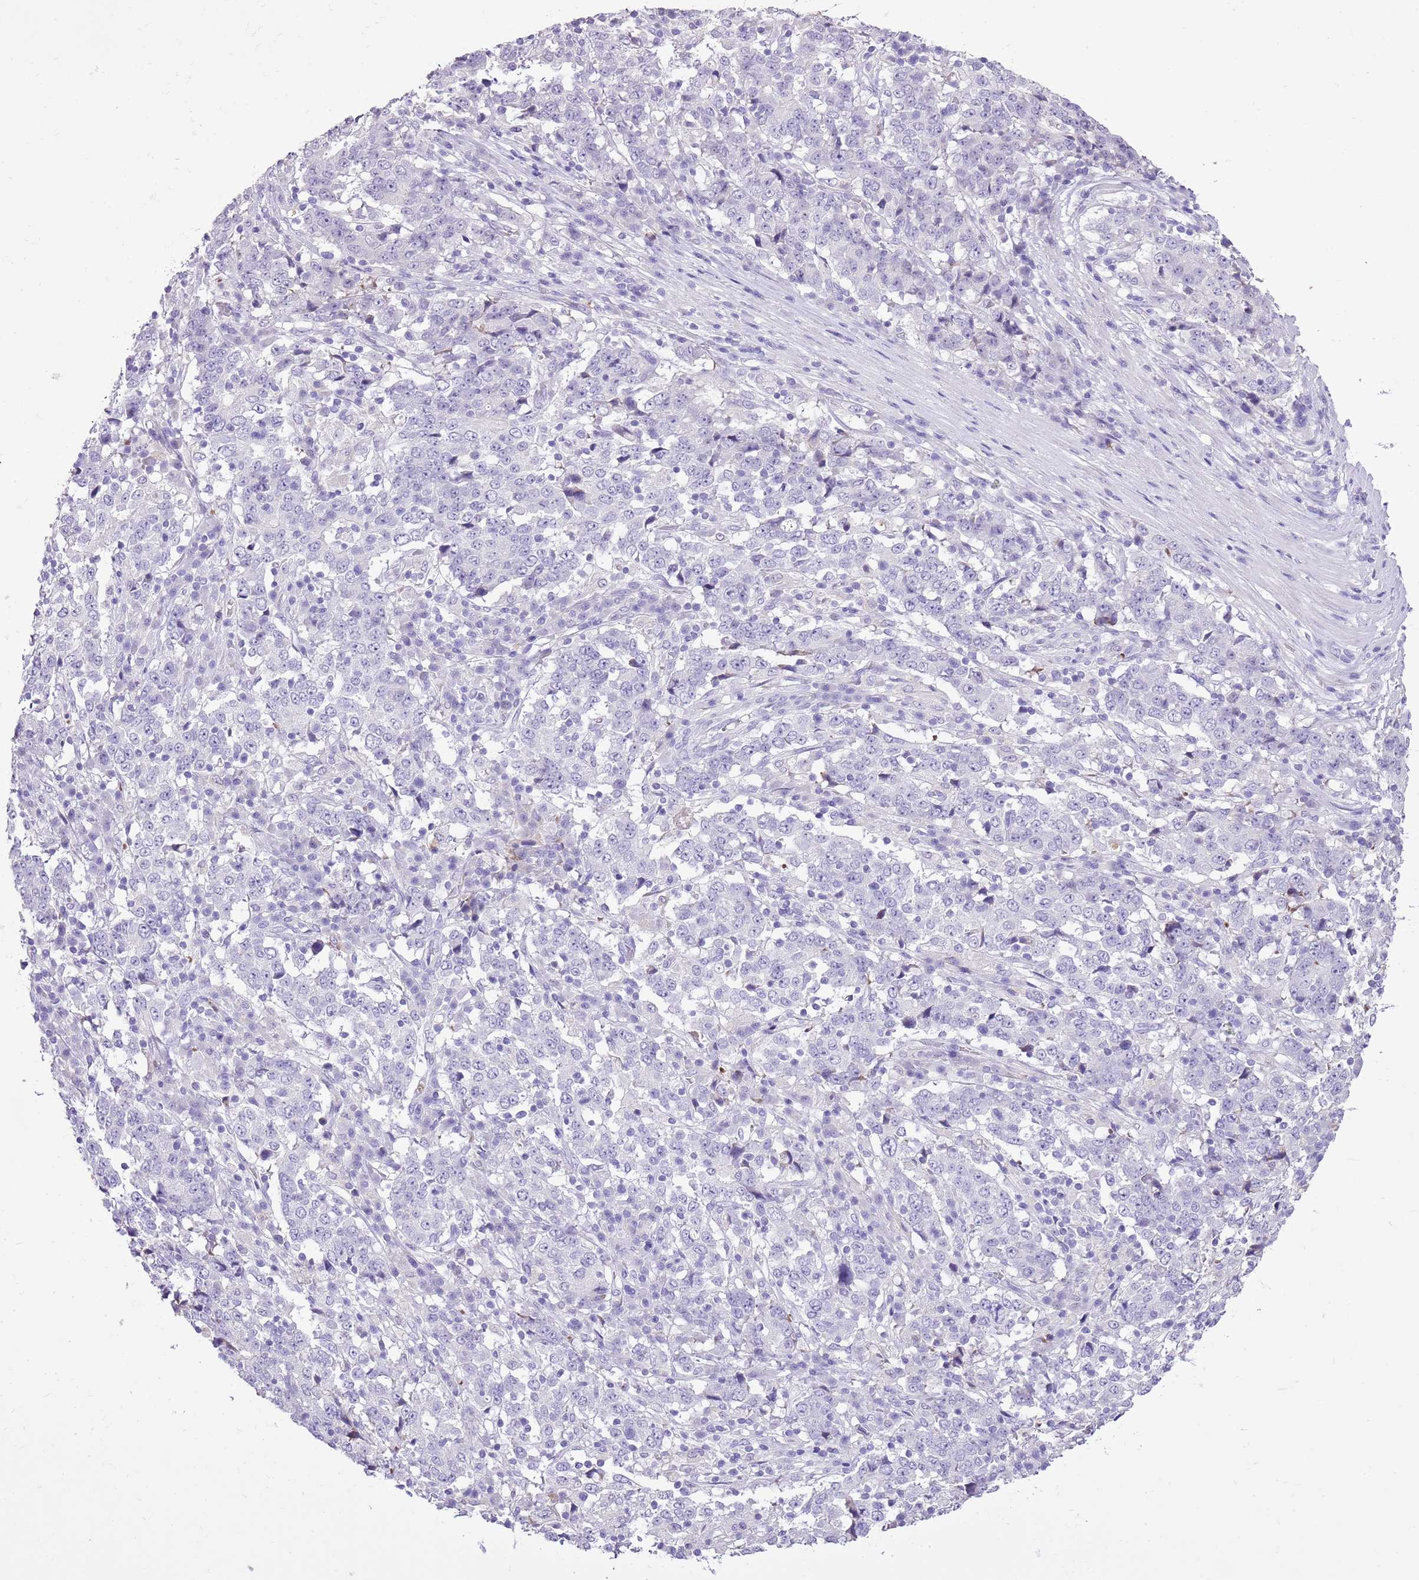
{"staining": {"intensity": "negative", "quantity": "none", "location": "none"}, "tissue": "stomach cancer", "cell_type": "Tumor cells", "image_type": "cancer", "snomed": [{"axis": "morphology", "description": "Adenocarcinoma, NOS"}, {"axis": "topography", "description": "Stomach"}], "caption": "Tumor cells show no significant positivity in stomach cancer.", "gene": "XPO7", "patient": {"sex": "male", "age": 59}}